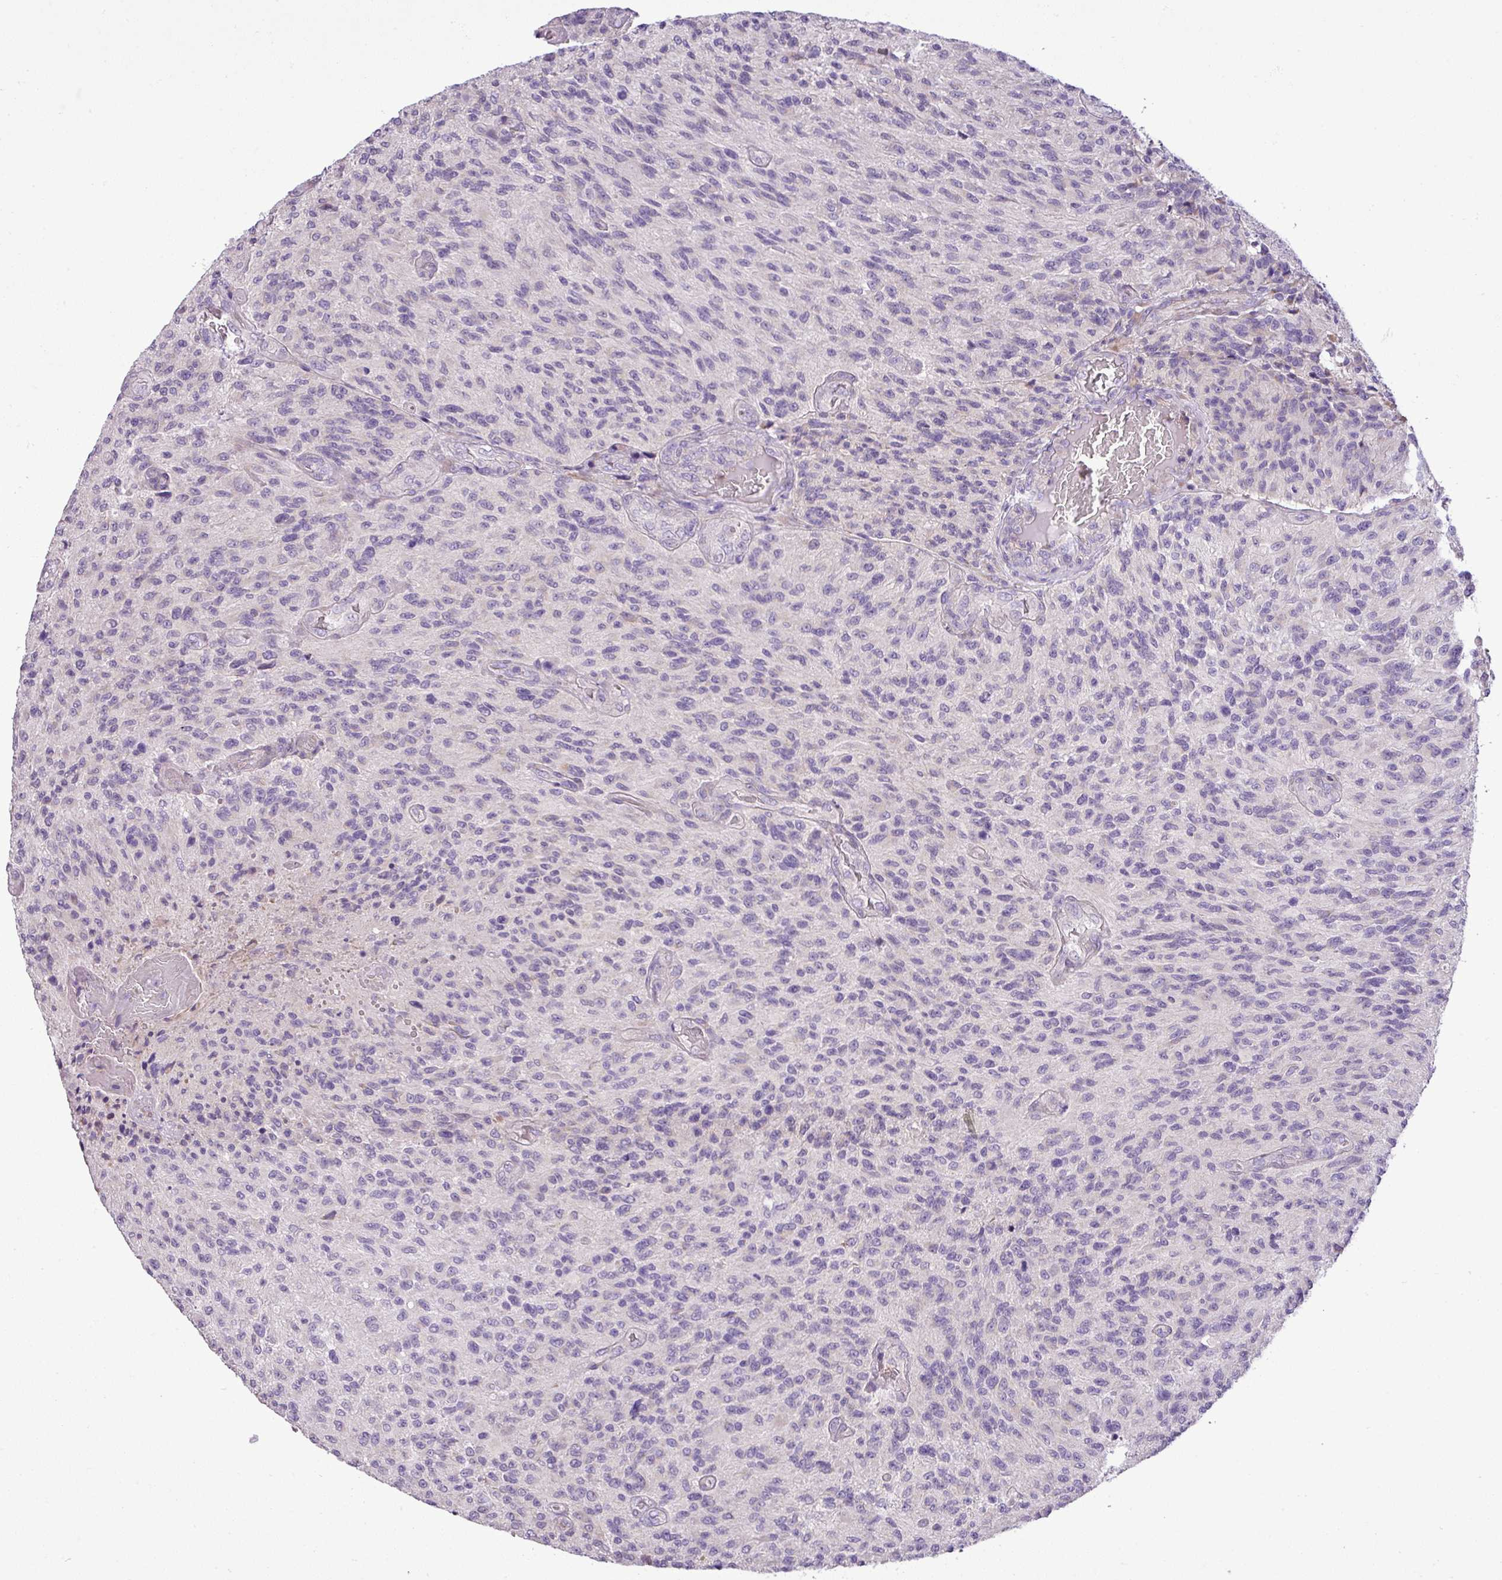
{"staining": {"intensity": "negative", "quantity": "none", "location": "none"}, "tissue": "glioma", "cell_type": "Tumor cells", "image_type": "cancer", "snomed": [{"axis": "morphology", "description": "Normal tissue, NOS"}, {"axis": "morphology", "description": "Glioma, malignant, High grade"}, {"axis": "topography", "description": "Cerebral cortex"}], "caption": "Tumor cells are negative for protein expression in human high-grade glioma (malignant).", "gene": "MOCS3", "patient": {"sex": "male", "age": 56}}